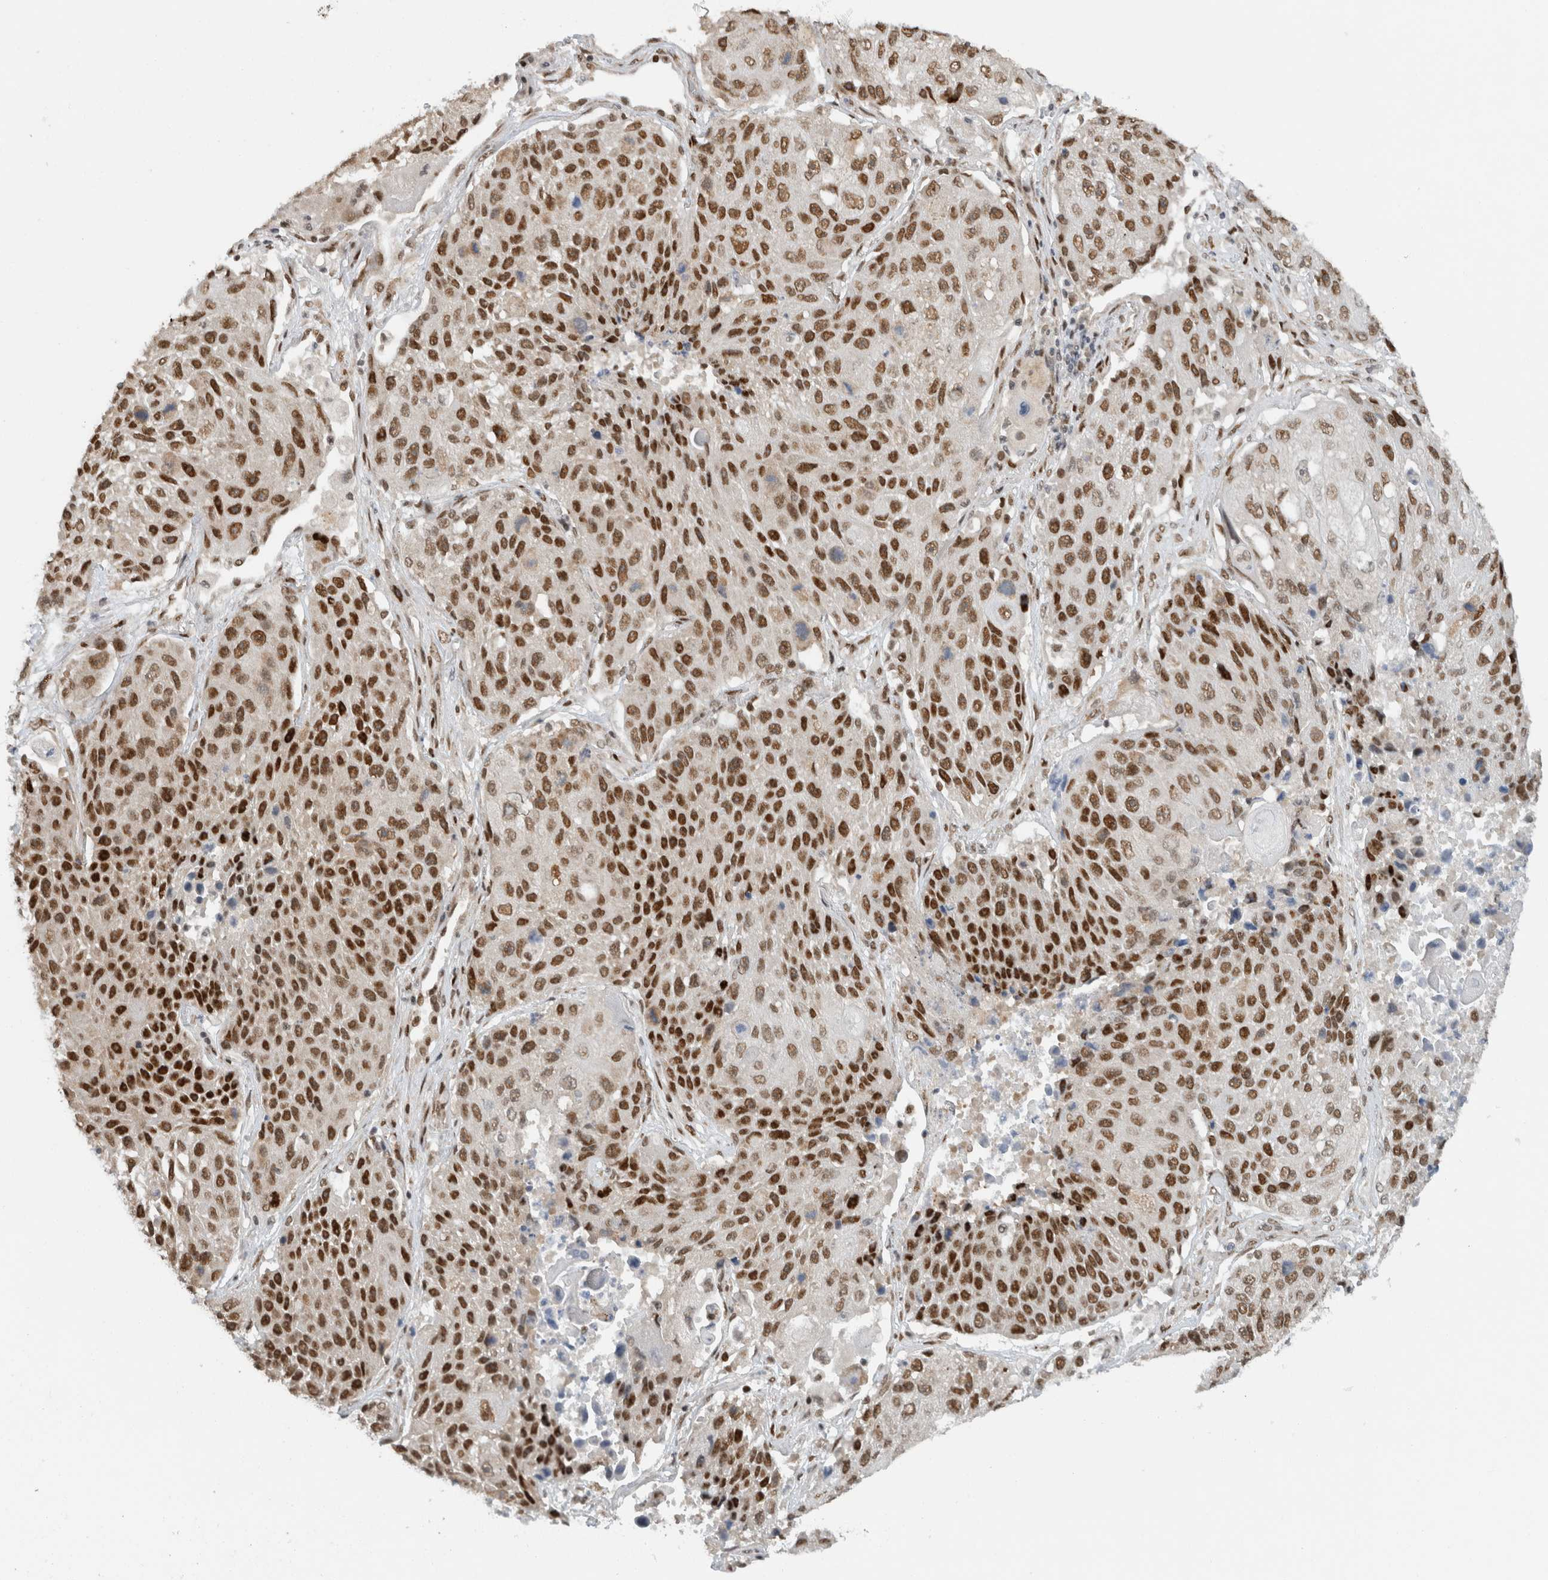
{"staining": {"intensity": "strong", "quantity": ">75%", "location": "nuclear"}, "tissue": "lung cancer", "cell_type": "Tumor cells", "image_type": "cancer", "snomed": [{"axis": "morphology", "description": "Squamous cell carcinoma, NOS"}, {"axis": "topography", "description": "Lung"}], "caption": "A high-resolution image shows immunohistochemistry (IHC) staining of lung cancer (squamous cell carcinoma), which demonstrates strong nuclear positivity in about >75% of tumor cells.", "gene": "HNRNPR", "patient": {"sex": "male", "age": 61}}